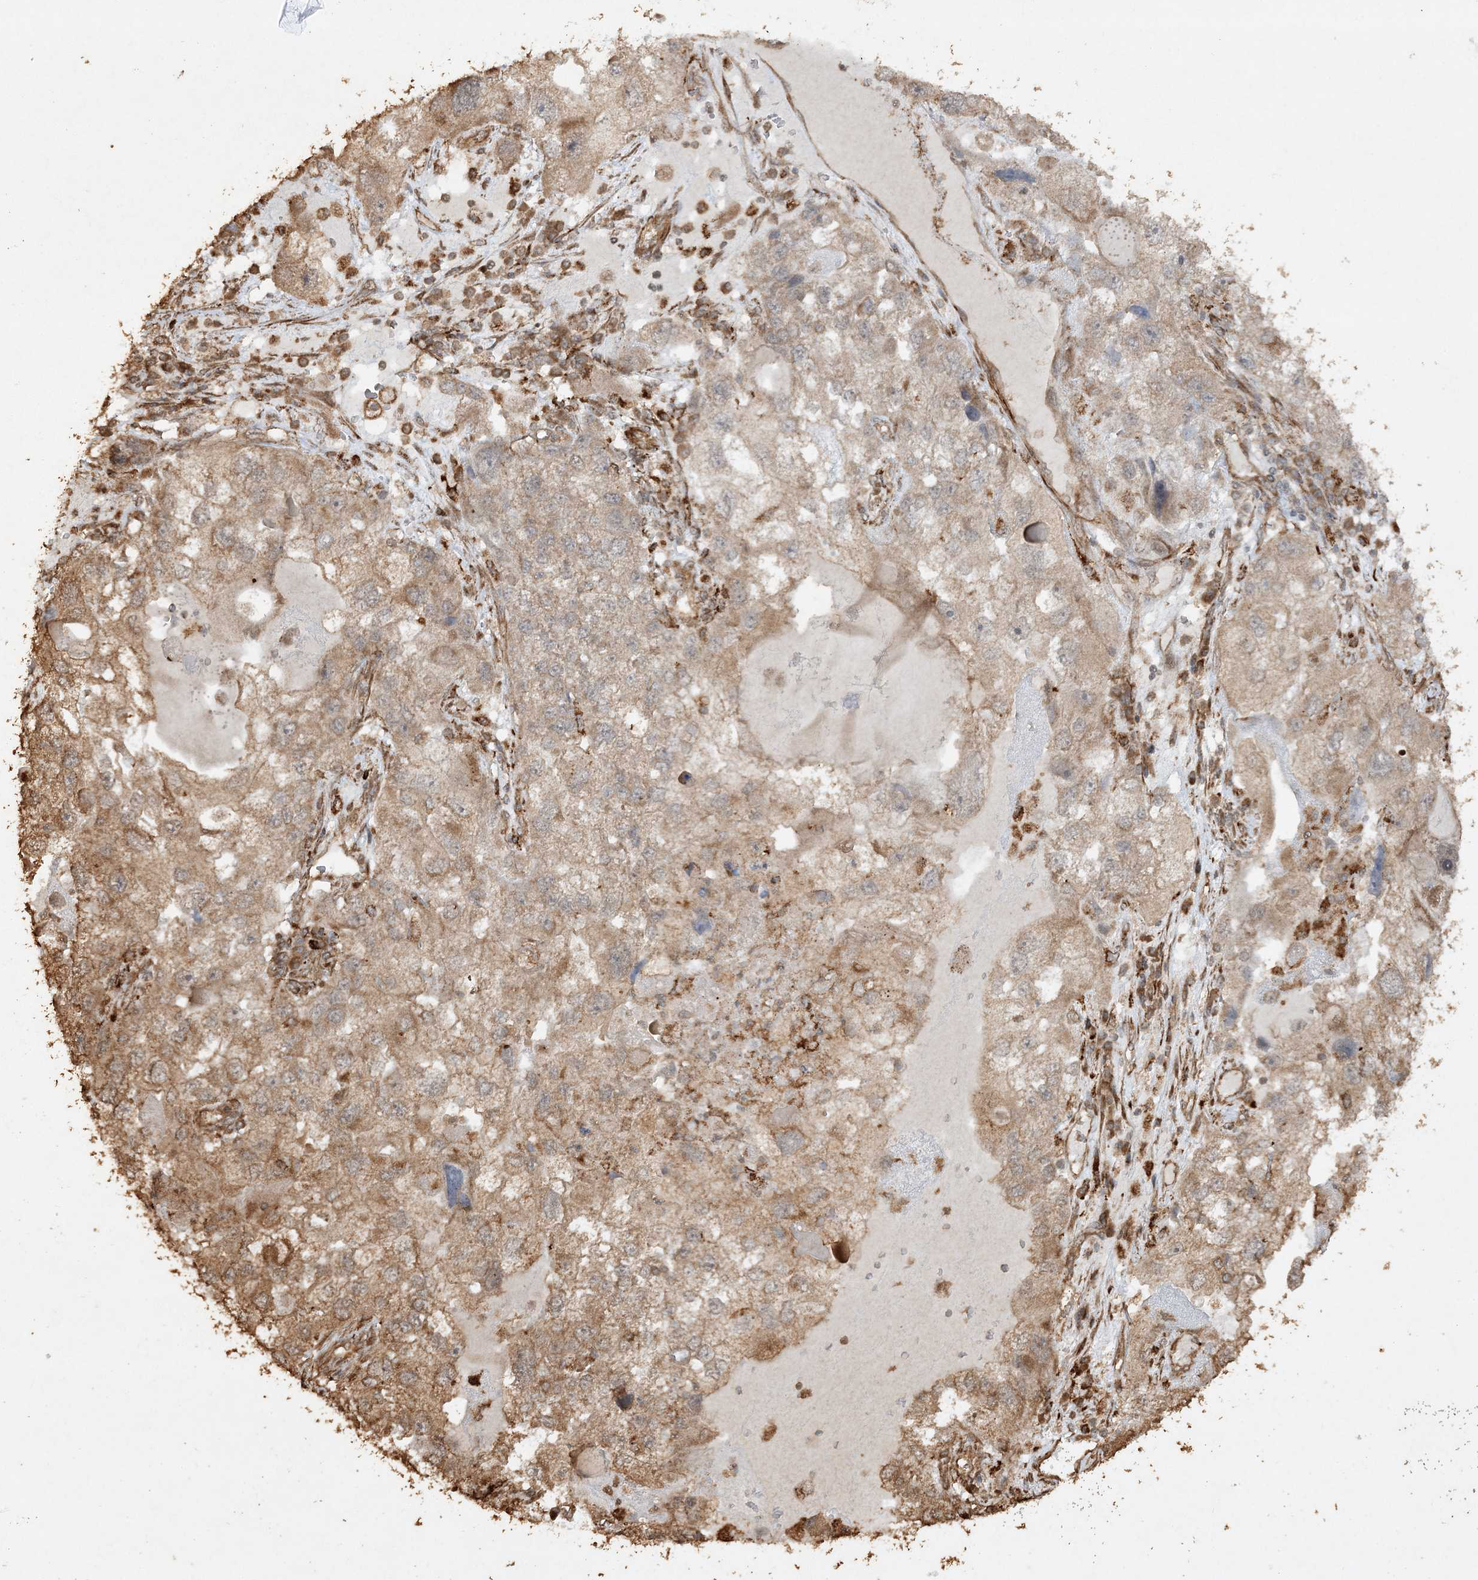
{"staining": {"intensity": "weak", "quantity": ">75%", "location": "cytoplasmic/membranous"}, "tissue": "endometrial cancer", "cell_type": "Tumor cells", "image_type": "cancer", "snomed": [{"axis": "morphology", "description": "Adenocarcinoma, NOS"}, {"axis": "topography", "description": "Endometrium"}], "caption": "IHC photomicrograph of neoplastic tissue: human endometrial adenocarcinoma stained using immunohistochemistry (IHC) shows low levels of weak protein expression localized specifically in the cytoplasmic/membranous of tumor cells, appearing as a cytoplasmic/membranous brown color.", "gene": "AVPI1", "patient": {"sex": "female", "age": 49}}